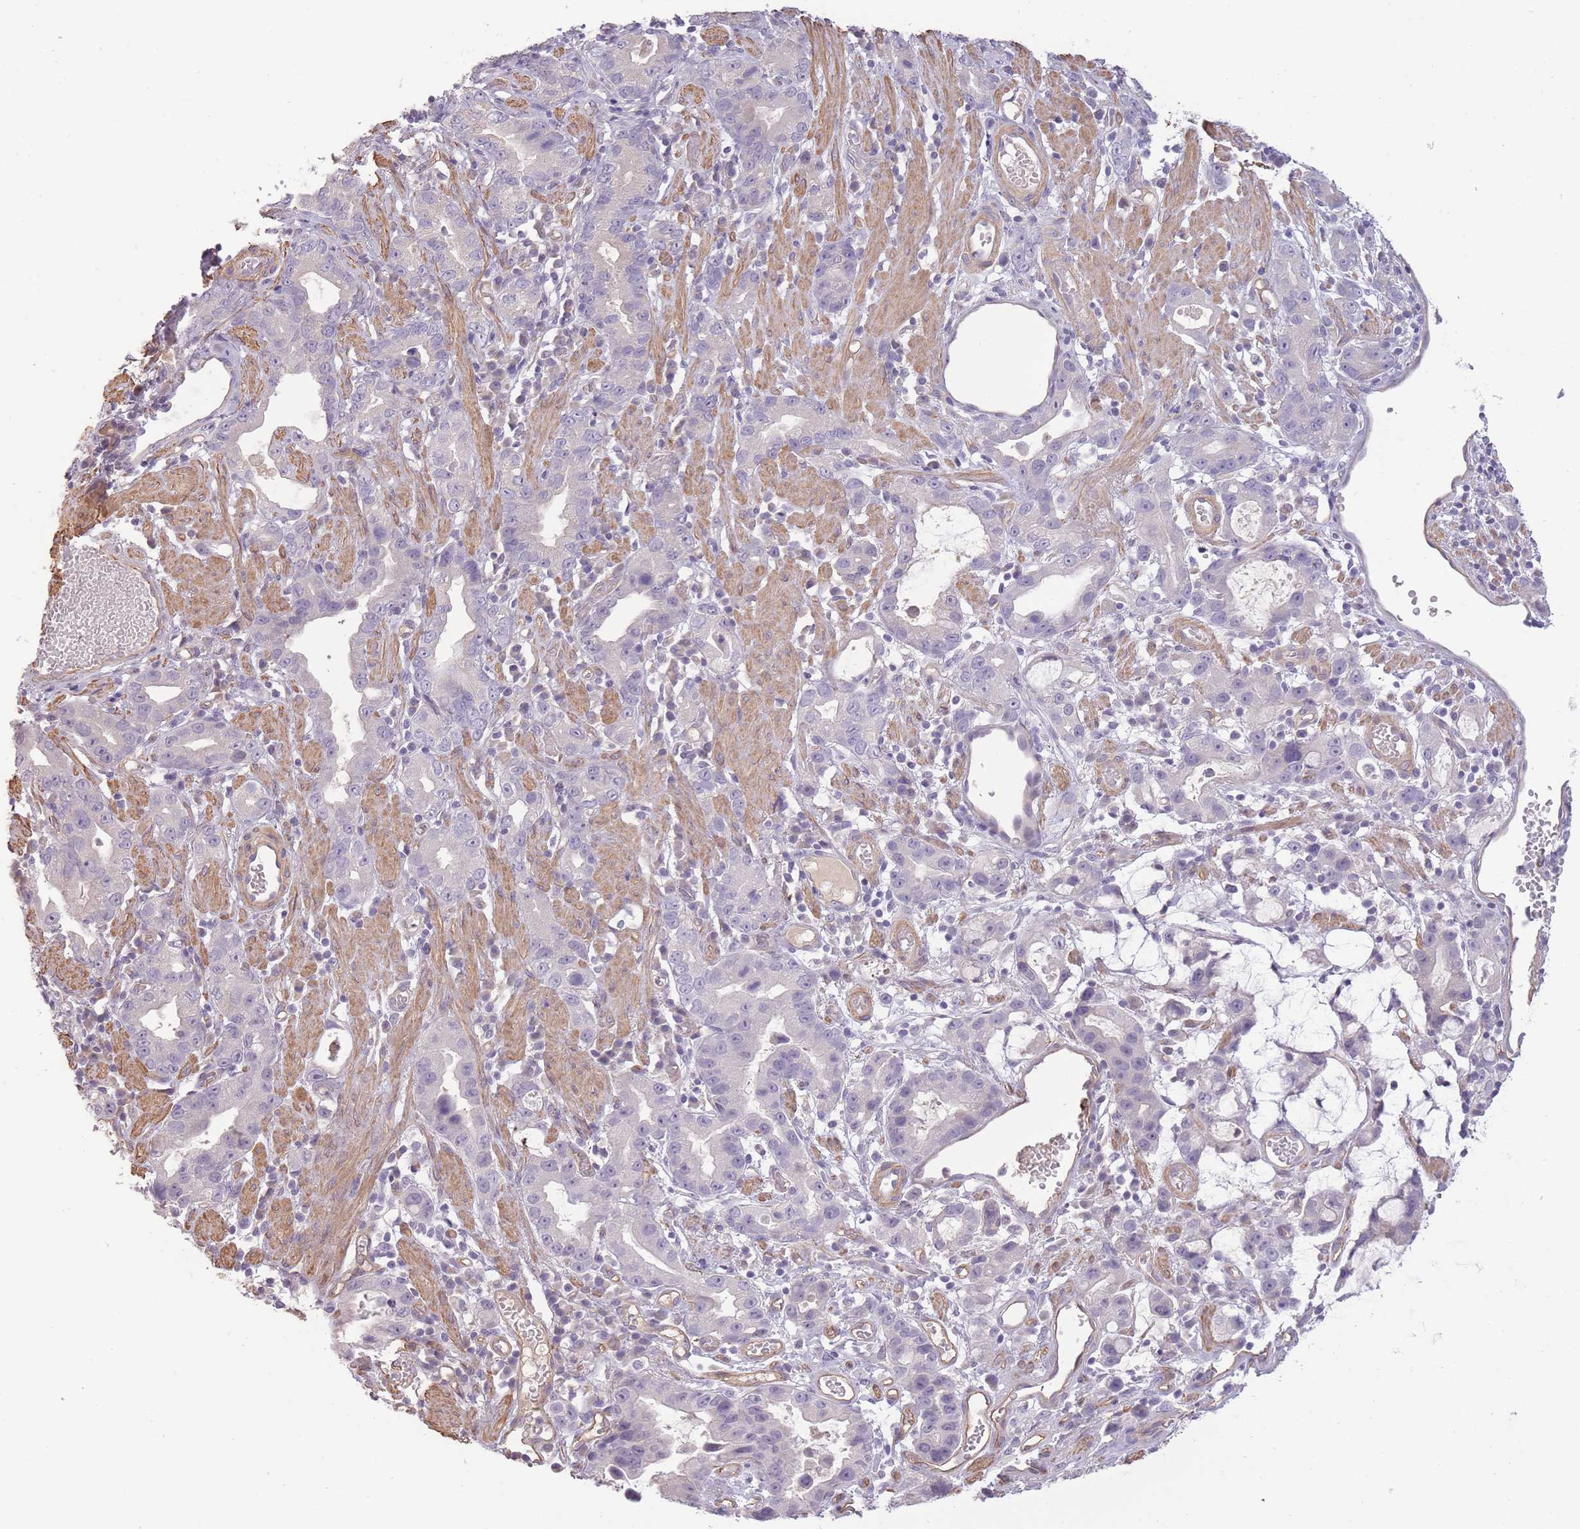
{"staining": {"intensity": "negative", "quantity": "none", "location": "none"}, "tissue": "stomach cancer", "cell_type": "Tumor cells", "image_type": "cancer", "snomed": [{"axis": "morphology", "description": "Adenocarcinoma, NOS"}, {"axis": "topography", "description": "Stomach"}], "caption": "Human stomach cancer (adenocarcinoma) stained for a protein using immunohistochemistry shows no staining in tumor cells.", "gene": "SLC8A2", "patient": {"sex": "male", "age": 55}}